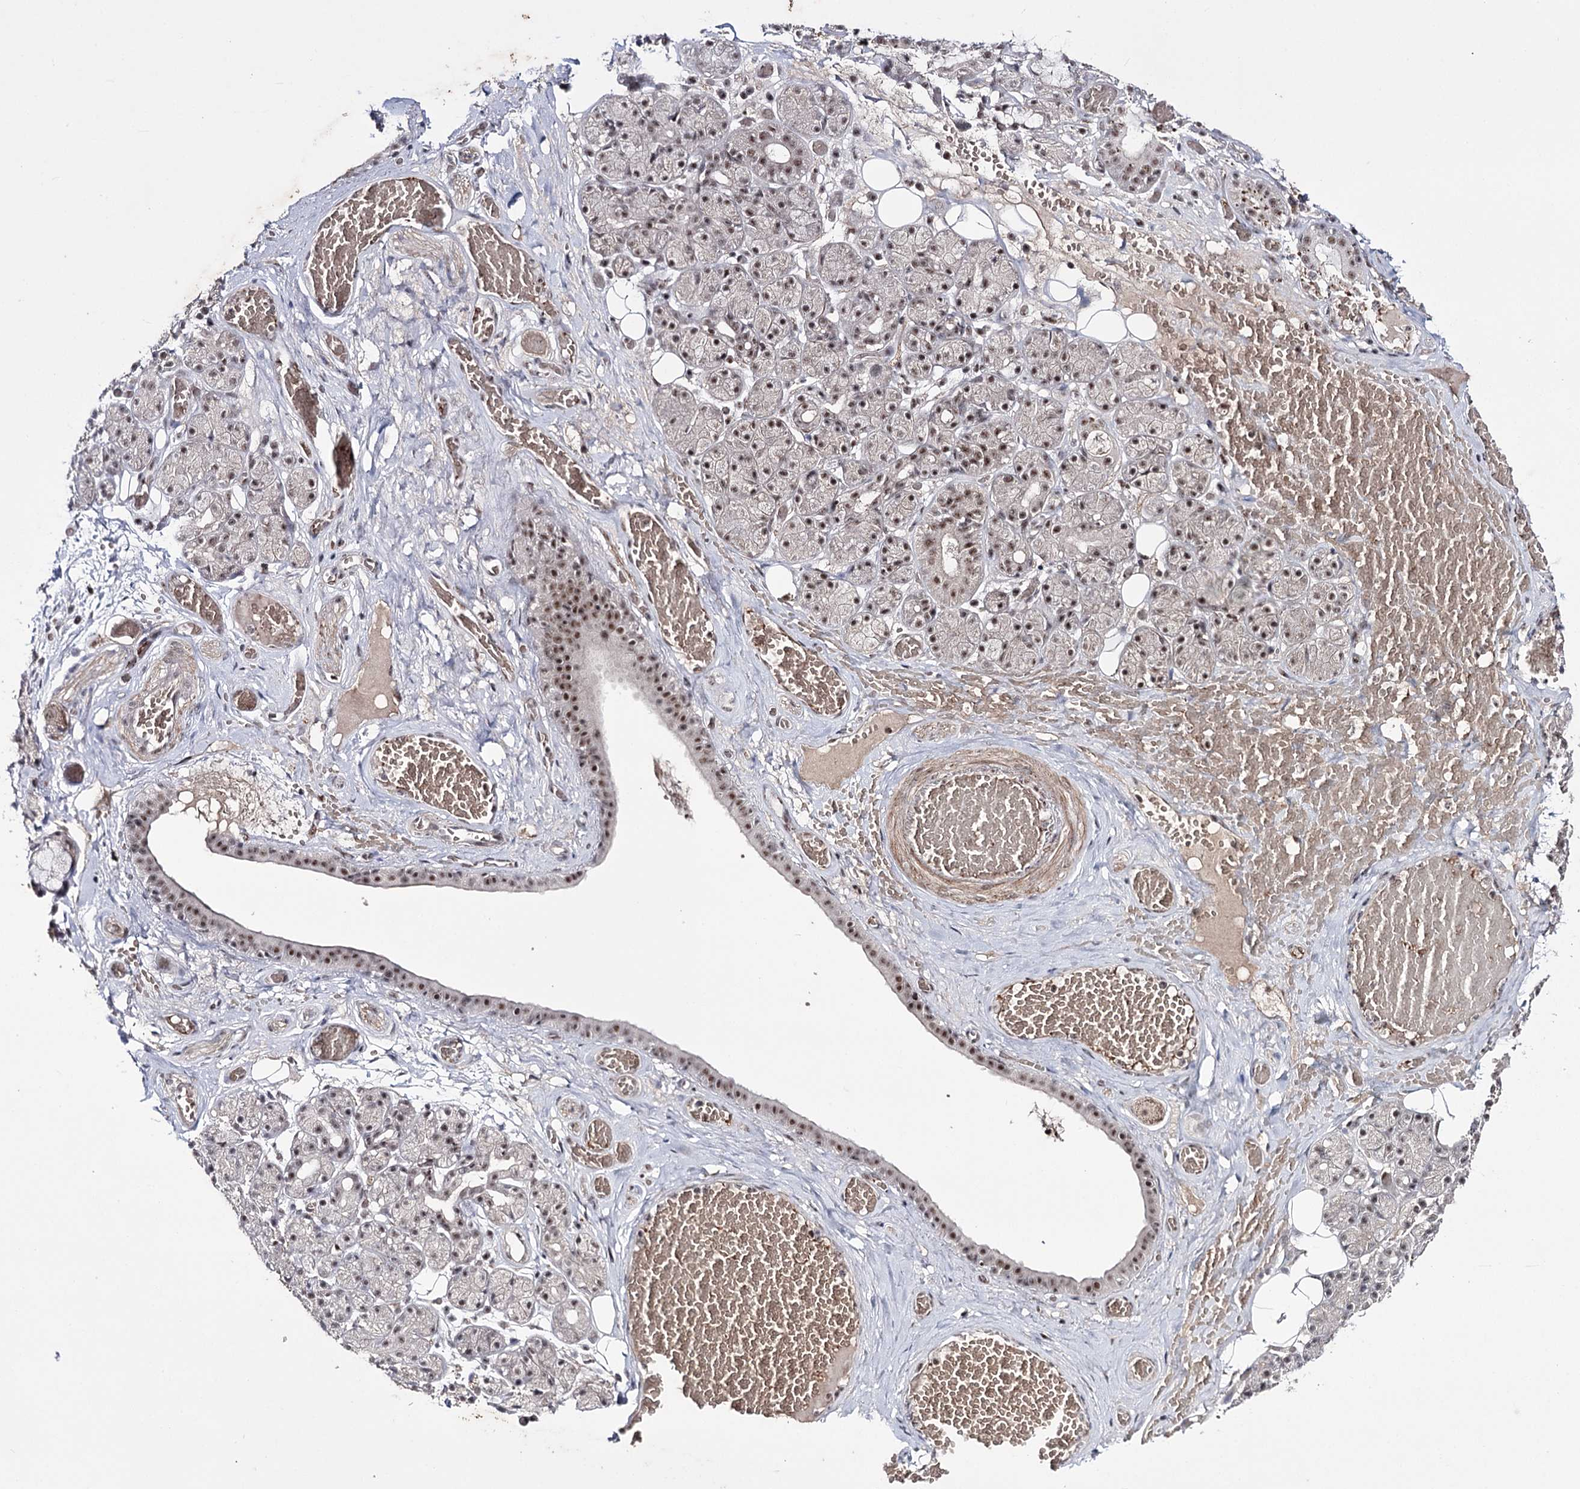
{"staining": {"intensity": "moderate", "quantity": ">75%", "location": "nuclear"}, "tissue": "salivary gland", "cell_type": "Glandular cells", "image_type": "normal", "snomed": [{"axis": "morphology", "description": "Normal tissue, NOS"}, {"axis": "topography", "description": "Salivary gland"}], "caption": "IHC of normal human salivary gland reveals medium levels of moderate nuclear expression in about >75% of glandular cells. The protein of interest is shown in brown color, while the nuclei are stained blue.", "gene": "PRPF40A", "patient": {"sex": "male", "age": 63}}